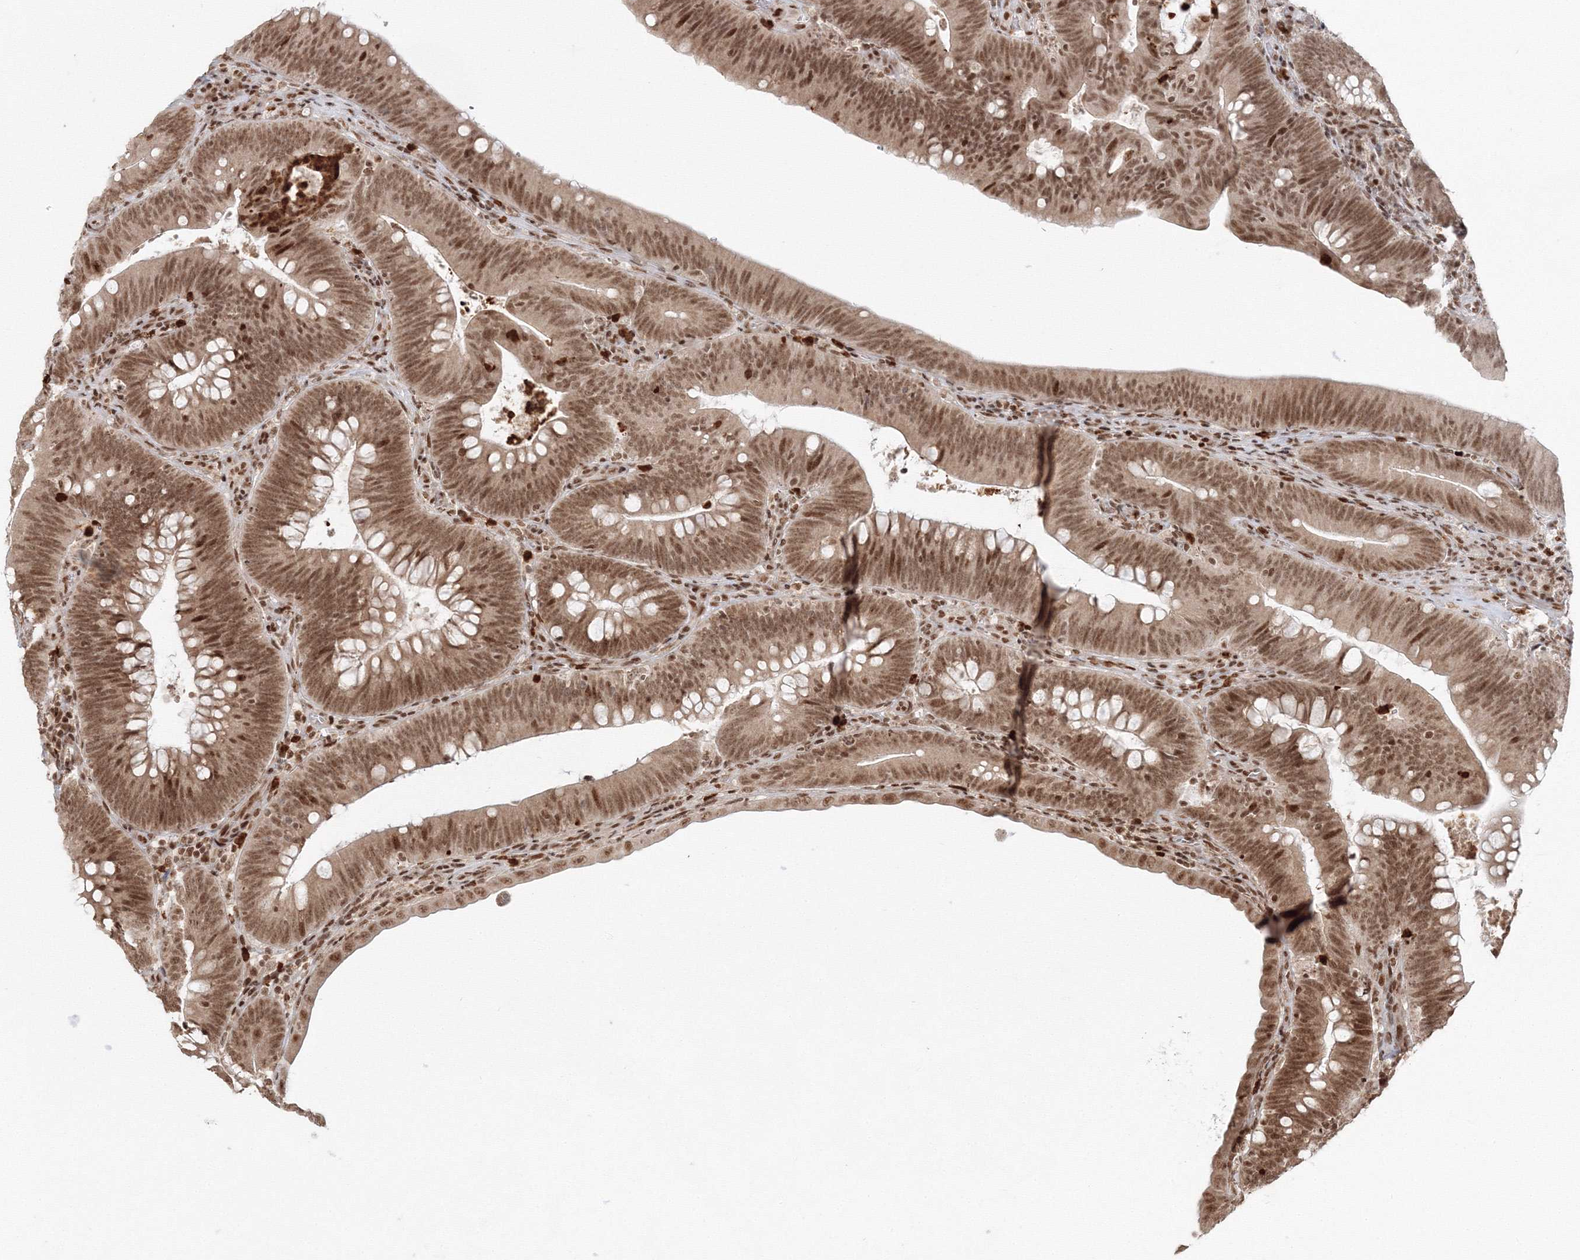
{"staining": {"intensity": "moderate", "quantity": ">75%", "location": "nuclear"}, "tissue": "colorectal cancer", "cell_type": "Tumor cells", "image_type": "cancer", "snomed": [{"axis": "morphology", "description": "Normal tissue, NOS"}, {"axis": "topography", "description": "Colon"}], "caption": "The photomicrograph demonstrates immunohistochemical staining of colorectal cancer. There is moderate nuclear positivity is seen in about >75% of tumor cells. (IHC, brightfield microscopy, high magnification).", "gene": "KIF20A", "patient": {"sex": "female", "age": 82}}